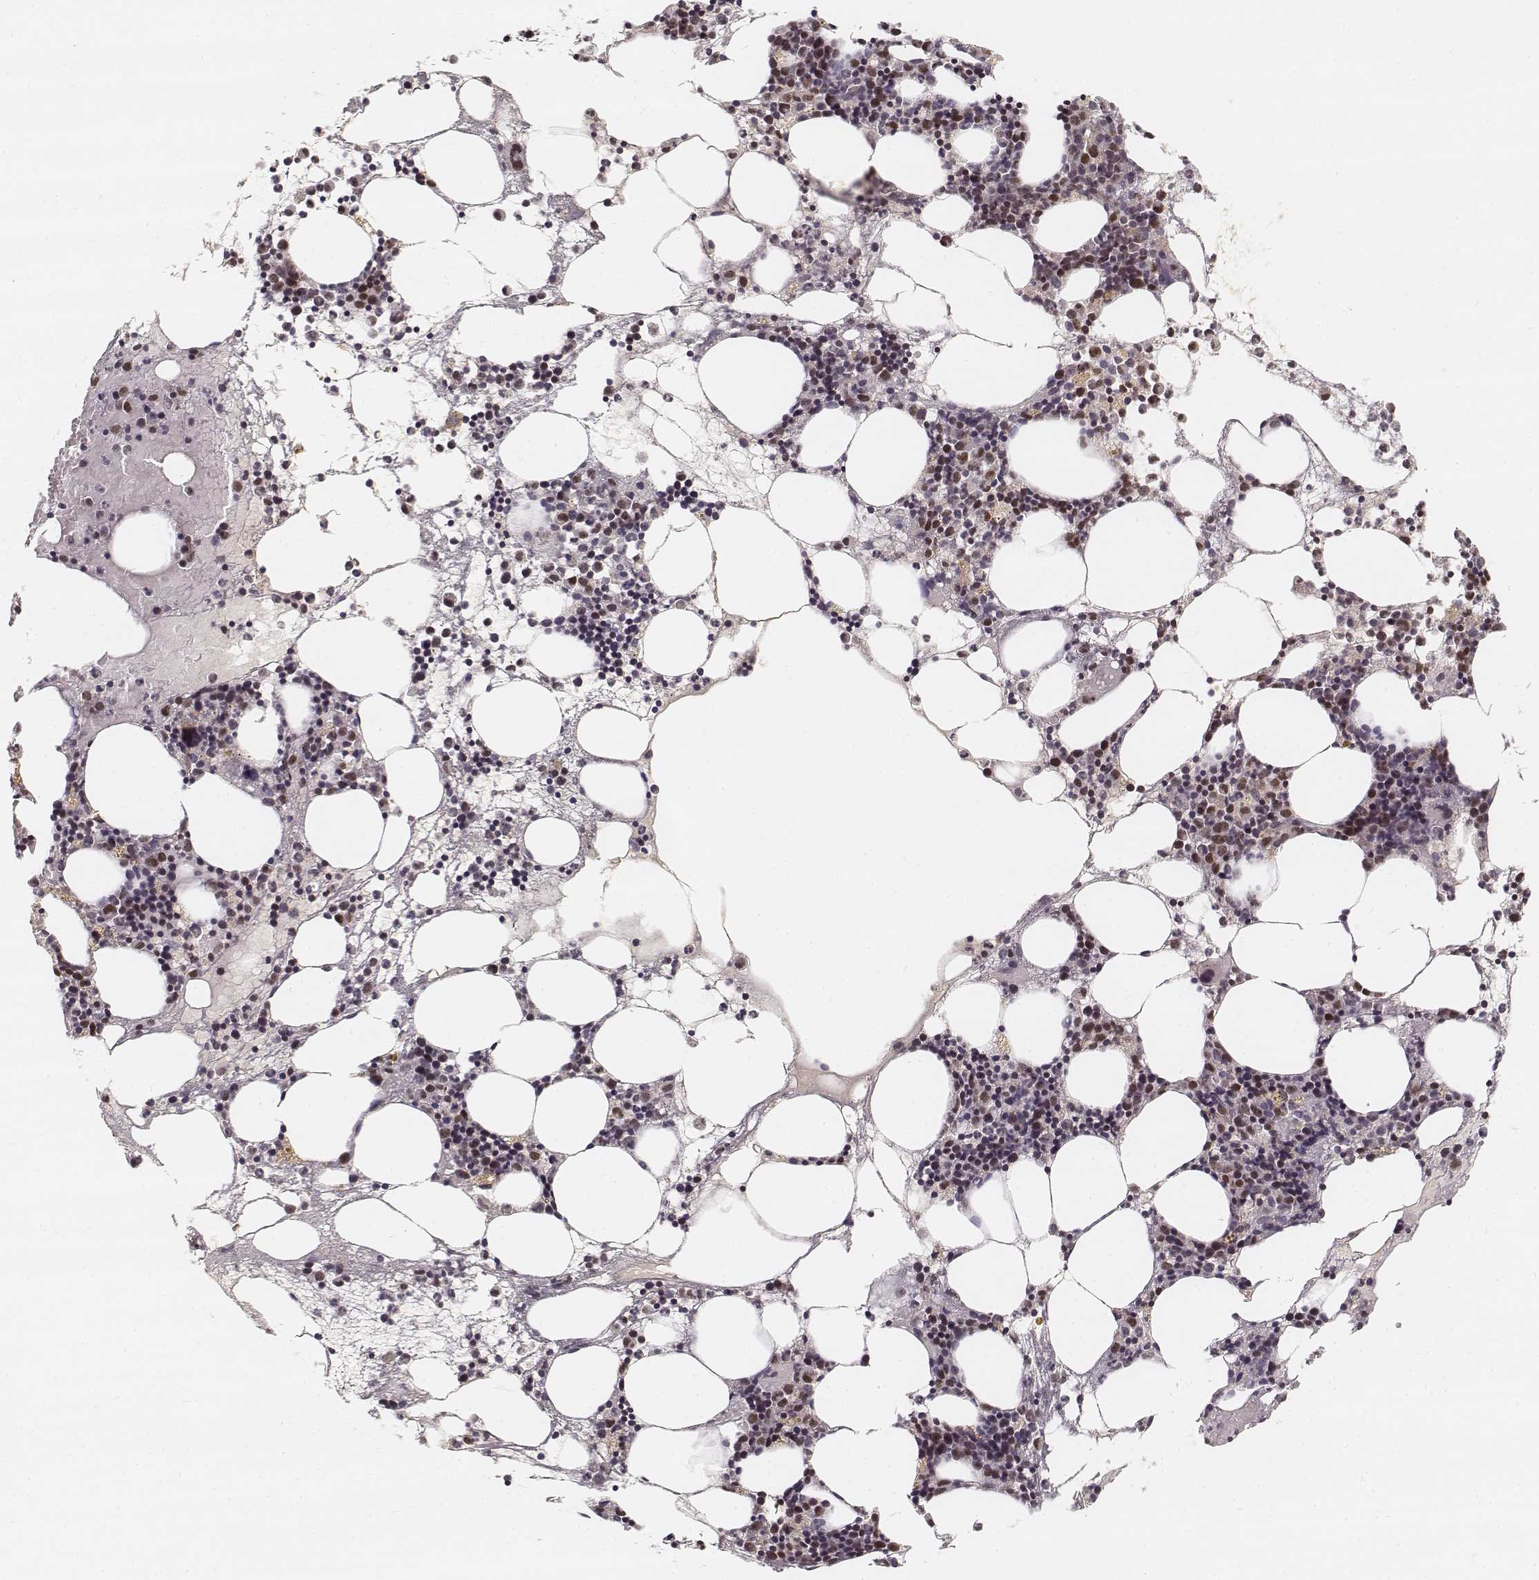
{"staining": {"intensity": "moderate", "quantity": "<25%", "location": "cytoplasmic/membranous,nuclear"}, "tissue": "bone marrow", "cell_type": "Hematopoietic cells", "image_type": "normal", "snomed": [{"axis": "morphology", "description": "Normal tissue, NOS"}, {"axis": "topography", "description": "Bone marrow"}], "caption": "DAB (3,3'-diaminobenzidine) immunohistochemical staining of benign bone marrow shows moderate cytoplasmic/membranous,nuclear protein staining in approximately <25% of hematopoietic cells.", "gene": "FANCD2", "patient": {"sex": "male", "age": 54}}